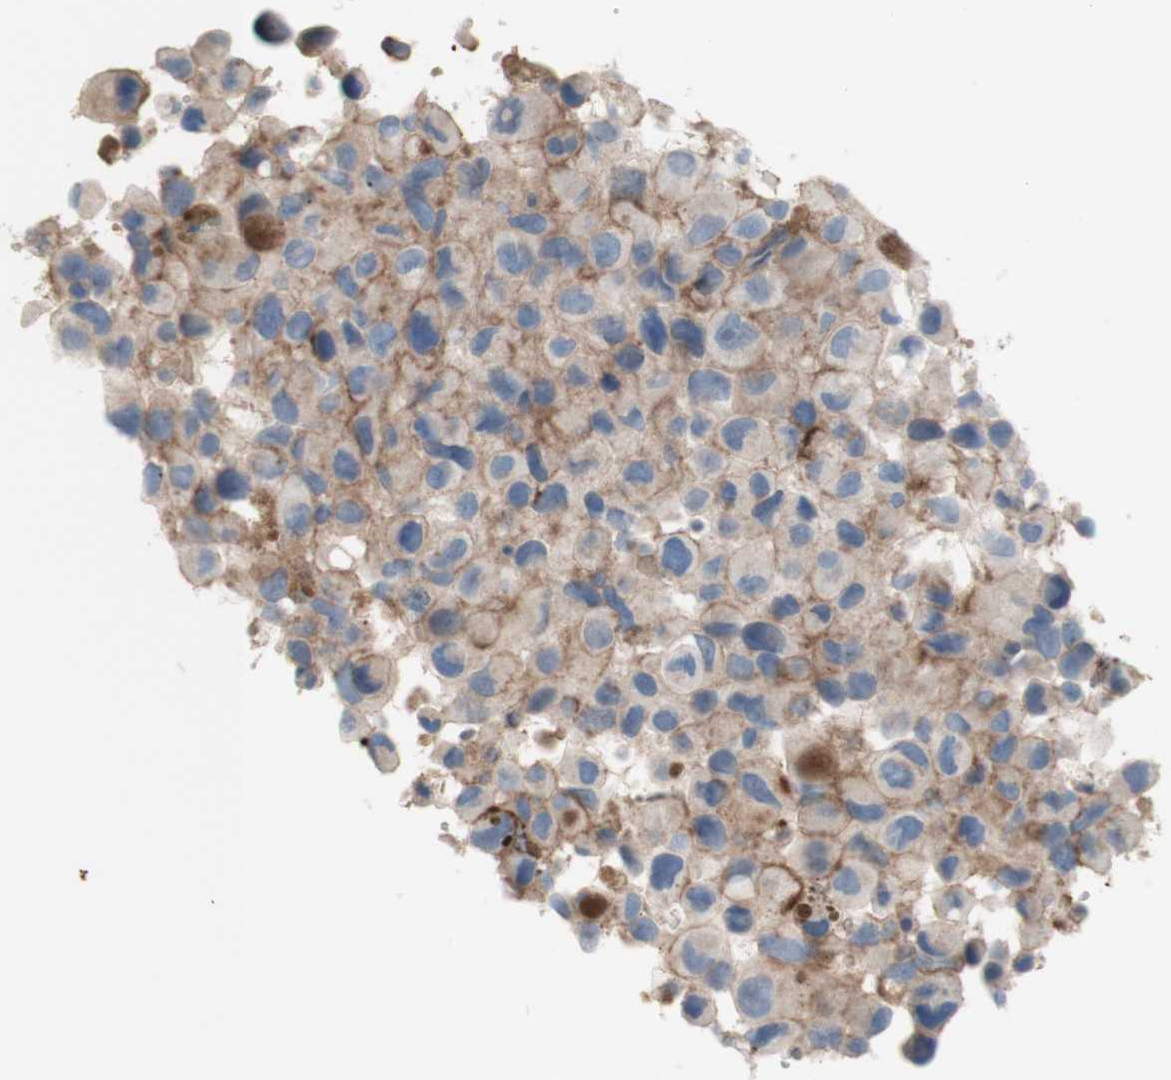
{"staining": {"intensity": "moderate", "quantity": ">75%", "location": "cytoplasmic/membranous"}, "tissue": "melanoma", "cell_type": "Tumor cells", "image_type": "cancer", "snomed": [{"axis": "morphology", "description": "Malignant melanoma, NOS"}, {"axis": "topography", "description": "Skin"}], "caption": "Tumor cells display medium levels of moderate cytoplasmic/membranous positivity in about >75% of cells in melanoma.", "gene": "CD46", "patient": {"sex": "female", "age": 73}}